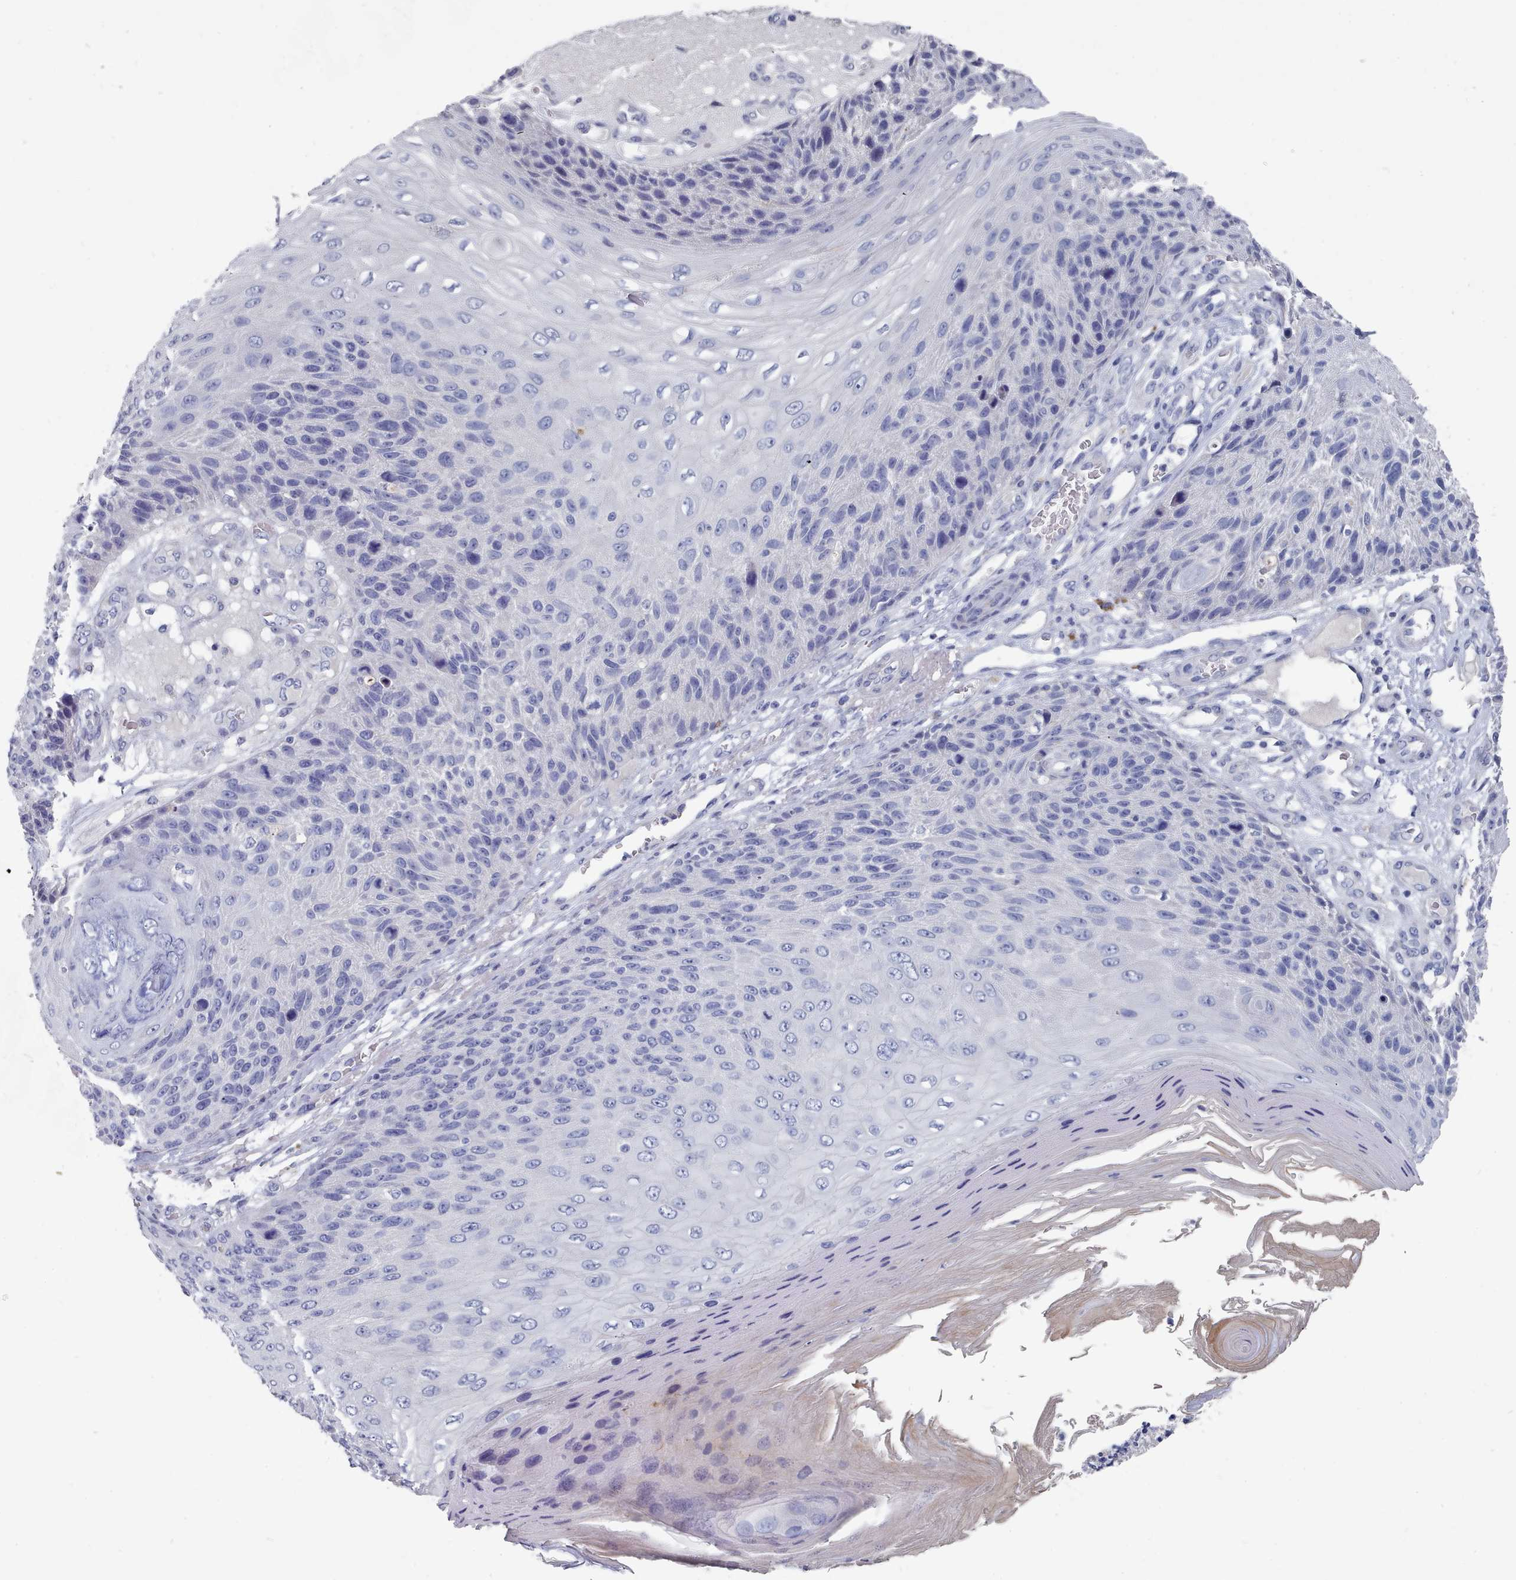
{"staining": {"intensity": "negative", "quantity": "none", "location": "none"}, "tissue": "skin cancer", "cell_type": "Tumor cells", "image_type": "cancer", "snomed": [{"axis": "morphology", "description": "Squamous cell carcinoma, NOS"}, {"axis": "topography", "description": "Skin"}], "caption": "High power microscopy histopathology image of an IHC photomicrograph of skin squamous cell carcinoma, revealing no significant staining in tumor cells. Brightfield microscopy of immunohistochemistry (IHC) stained with DAB (3,3'-diaminobenzidine) (brown) and hematoxylin (blue), captured at high magnification.", "gene": "ACAD11", "patient": {"sex": "female", "age": 88}}